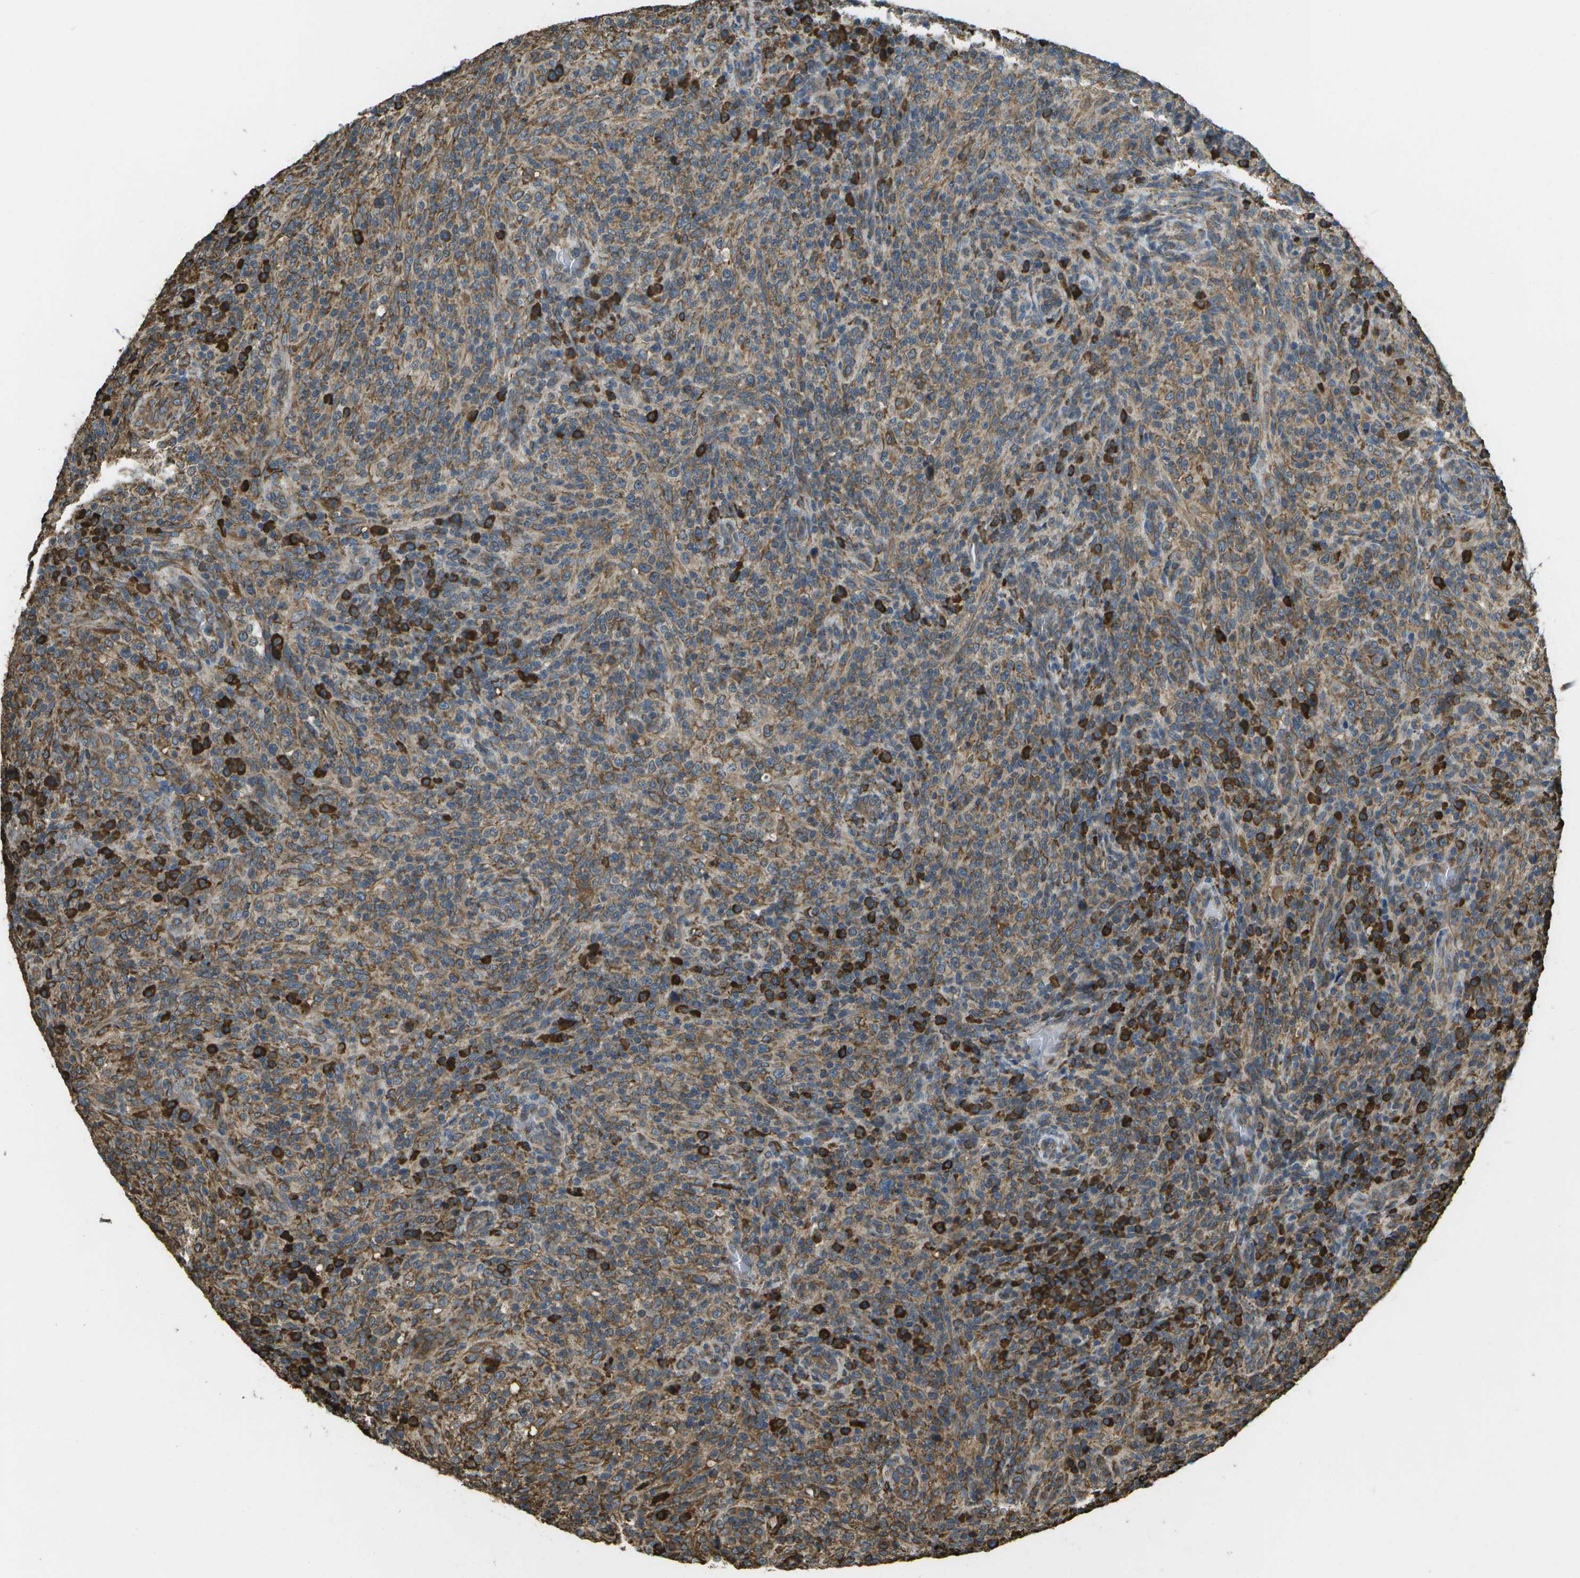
{"staining": {"intensity": "moderate", "quantity": ">75%", "location": "cytoplasmic/membranous"}, "tissue": "lymphoma", "cell_type": "Tumor cells", "image_type": "cancer", "snomed": [{"axis": "morphology", "description": "Malignant lymphoma, non-Hodgkin's type, High grade"}, {"axis": "topography", "description": "Lymph node"}], "caption": "Immunohistochemistry (IHC) photomicrograph of neoplastic tissue: high-grade malignant lymphoma, non-Hodgkin's type stained using immunohistochemistry displays medium levels of moderate protein expression localized specifically in the cytoplasmic/membranous of tumor cells, appearing as a cytoplasmic/membranous brown color.", "gene": "PDIA4", "patient": {"sex": "female", "age": 76}}